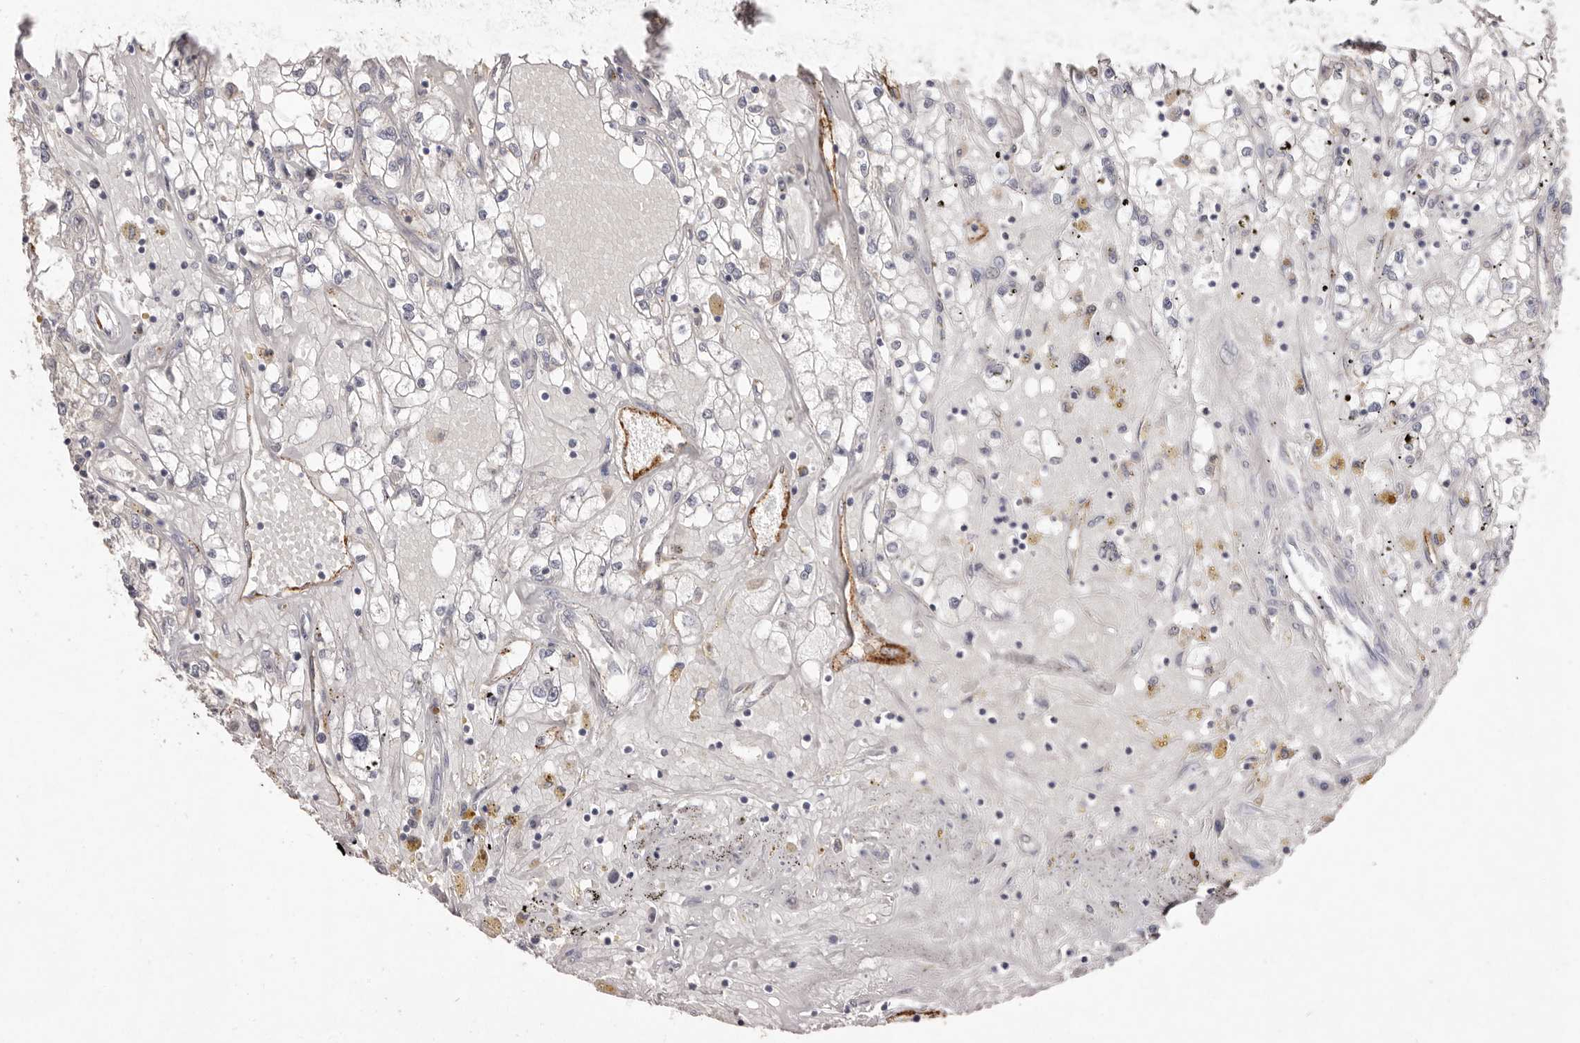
{"staining": {"intensity": "negative", "quantity": "none", "location": "none"}, "tissue": "renal cancer", "cell_type": "Tumor cells", "image_type": "cancer", "snomed": [{"axis": "morphology", "description": "Adenocarcinoma, NOS"}, {"axis": "topography", "description": "Kidney"}], "caption": "IHC image of neoplastic tissue: human renal cancer (adenocarcinoma) stained with DAB (3,3'-diaminobenzidine) displays no significant protein positivity in tumor cells. (DAB immunohistochemistry (IHC) with hematoxylin counter stain).", "gene": "ZYG11B", "patient": {"sex": "male", "age": 56}}